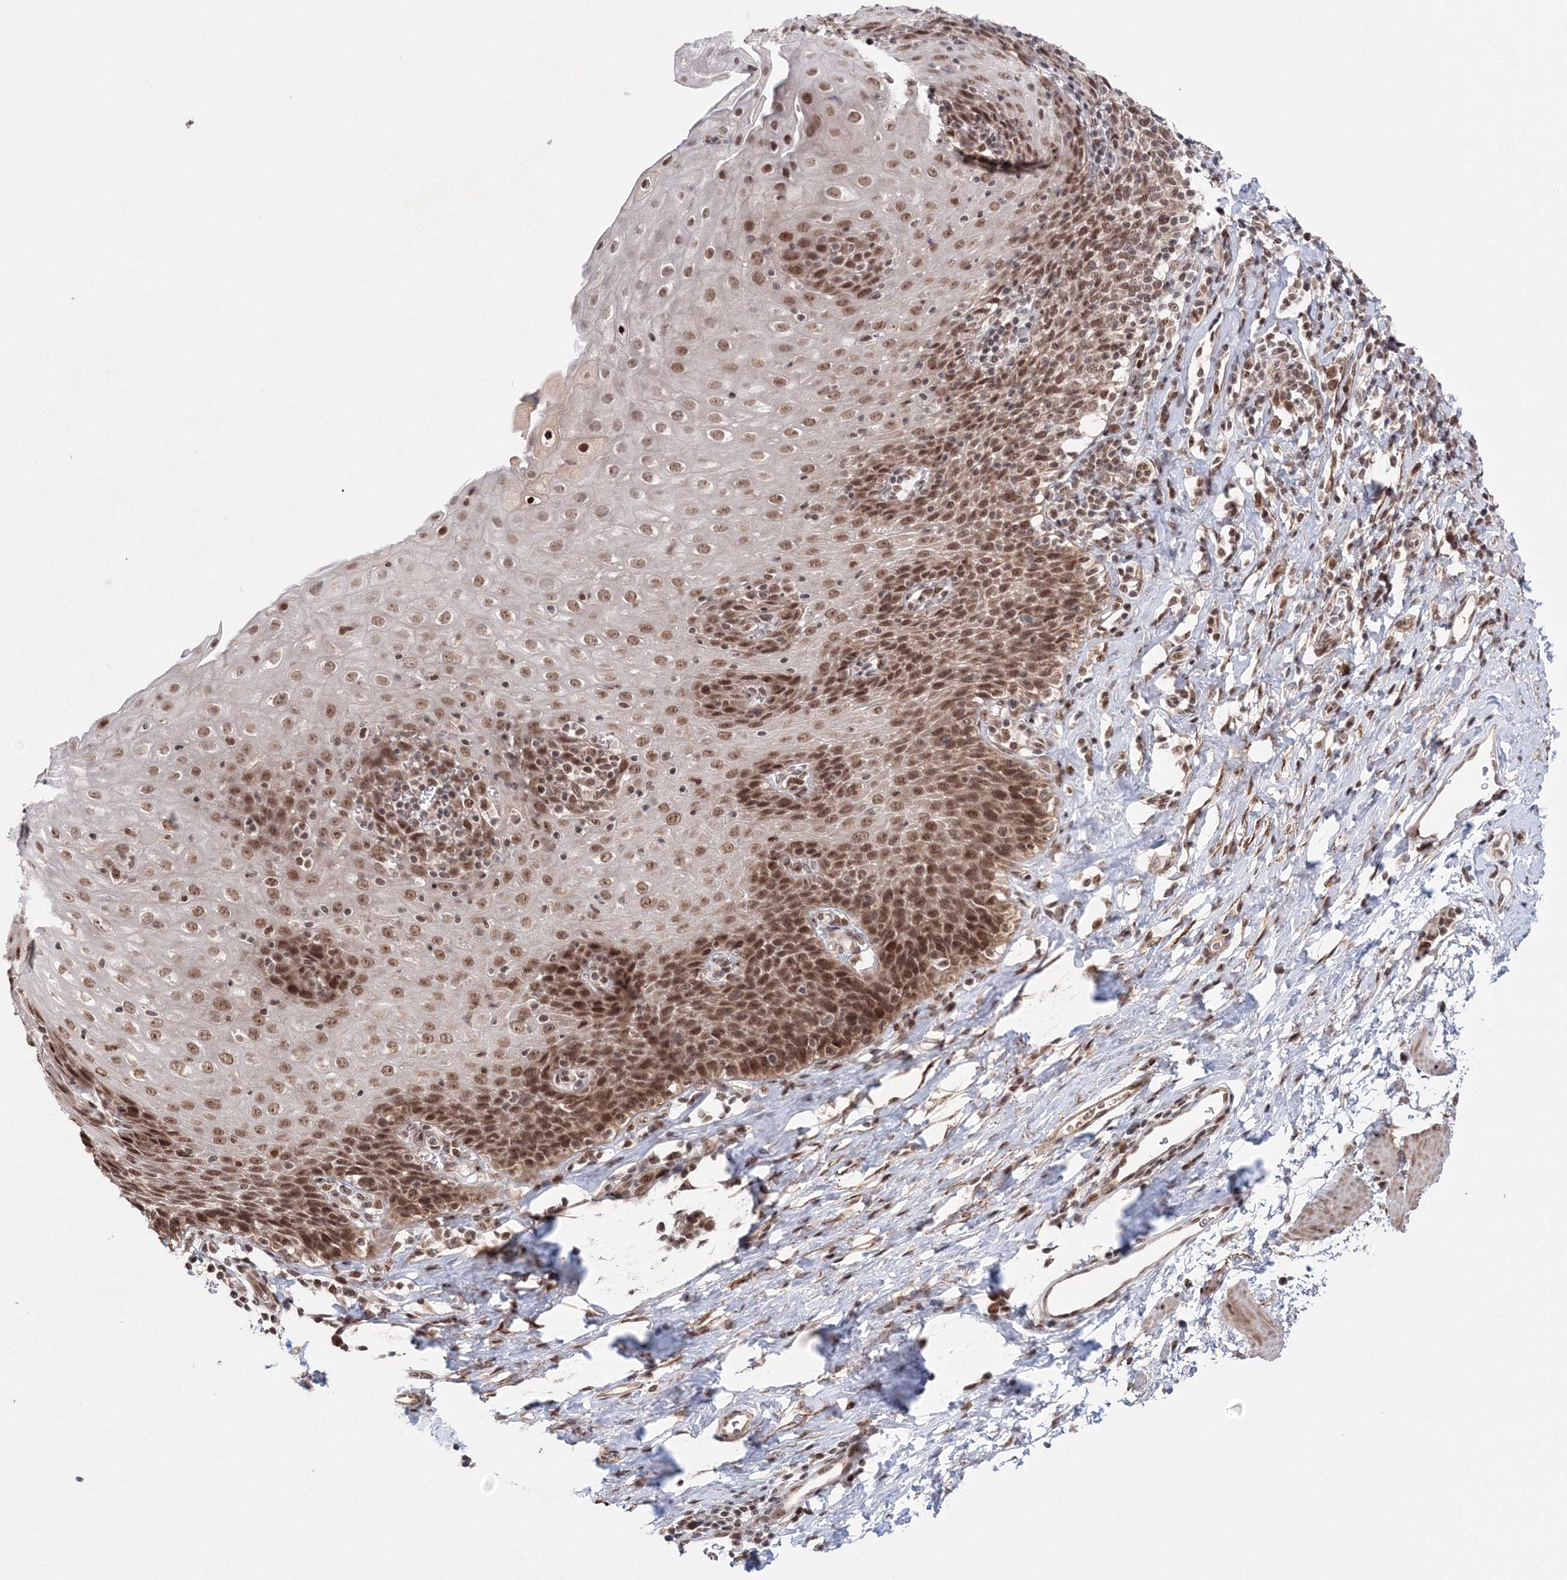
{"staining": {"intensity": "moderate", "quantity": ">75%", "location": "nuclear"}, "tissue": "esophagus", "cell_type": "Squamous epithelial cells", "image_type": "normal", "snomed": [{"axis": "morphology", "description": "Normal tissue, NOS"}, {"axis": "topography", "description": "Esophagus"}], "caption": "Esophagus was stained to show a protein in brown. There is medium levels of moderate nuclear staining in about >75% of squamous epithelial cells.", "gene": "NOA1", "patient": {"sex": "female", "age": 61}}